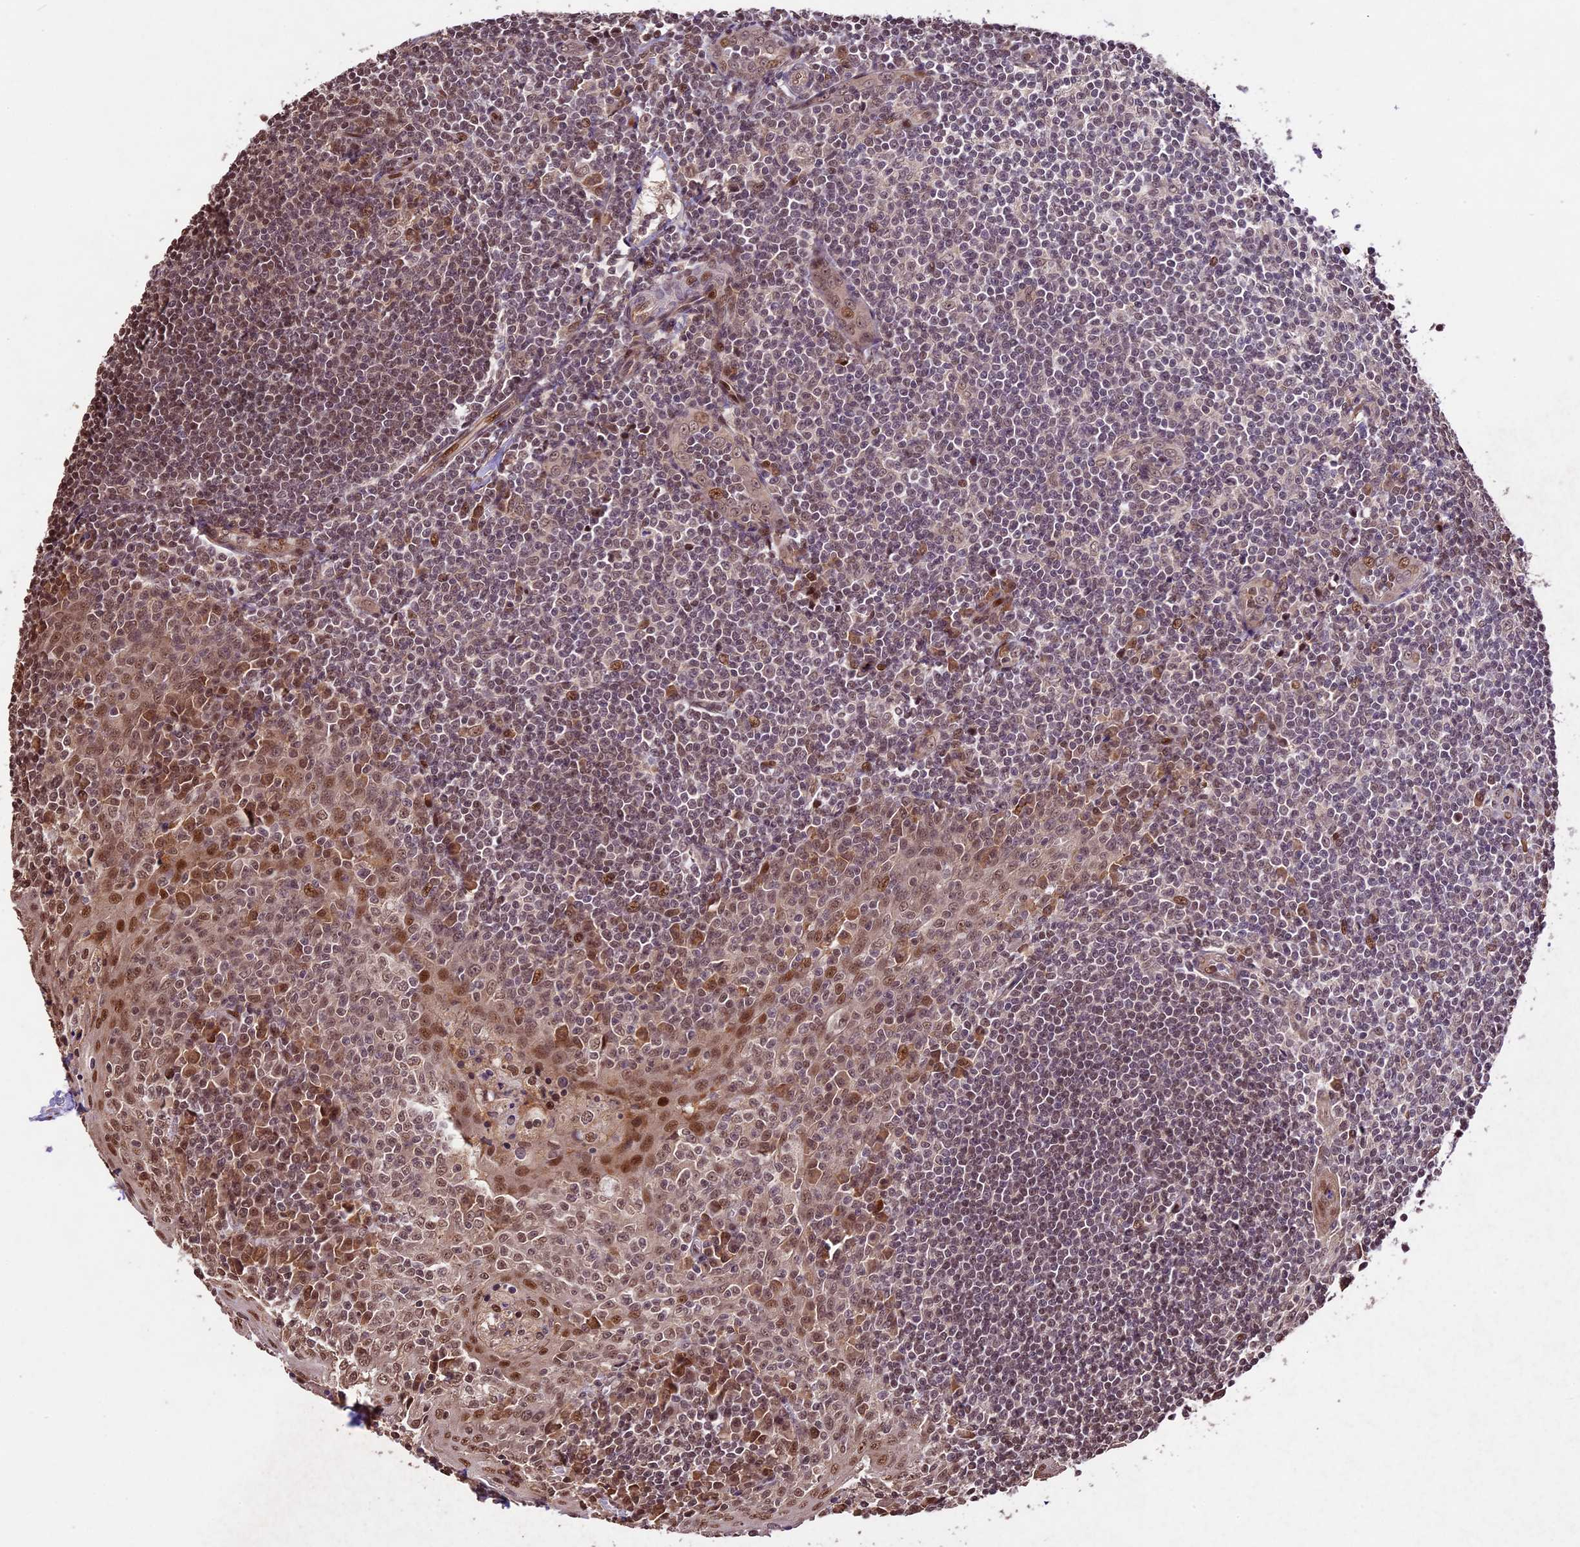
{"staining": {"intensity": "moderate", "quantity": "25%-75%", "location": "nuclear"}, "tissue": "tonsil", "cell_type": "Germinal center cells", "image_type": "normal", "snomed": [{"axis": "morphology", "description": "Normal tissue, NOS"}, {"axis": "topography", "description": "Tonsil"}], "caption": "Immunohistochemistry staining of unremarkable tonsil, which demonstrates medium levels of moderate nuclear expression in approximately 25%-75% of germinal center cells indicating moderate nuclear protein staining. The staining was performed using DAB (3,3'-diaminobenzidine) (brown) for protein detection and nuclei were counterstained in hematoxylin (blue).", "gene": "CDKN2AIP", "patient": {"sex": "male", "age": 27}}